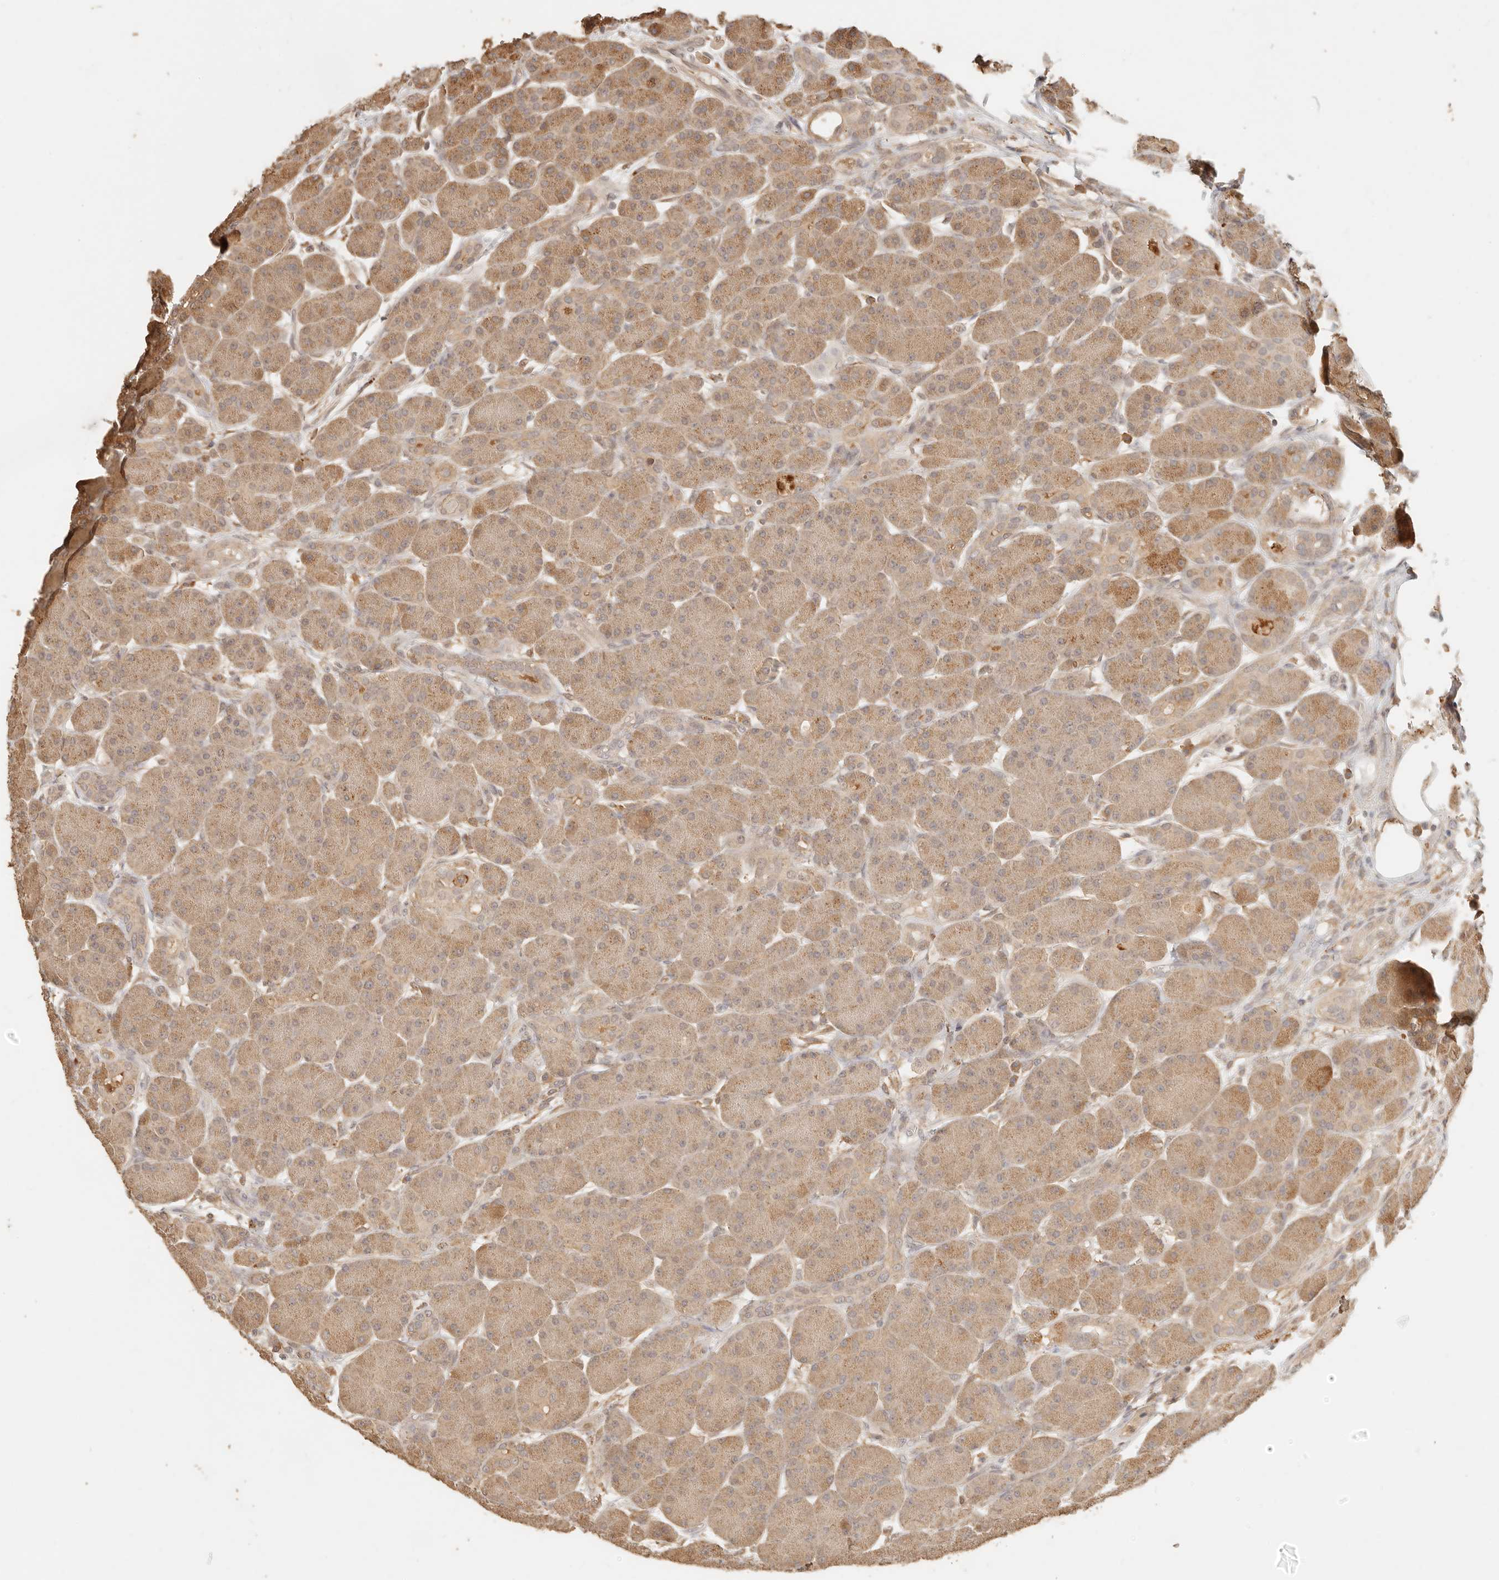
{"staining": {"intensity": "moderate", "quantity": ">75%", "location": "cytoplasmic/membranous"}, "tissue": "pancreas", "cell_type": "Exocrine glandular cells", "image_type": "normal", "snomed": [{"axis": "morphology", "description": "Normal tissue, NOS"}, {"axis": "topography", "description": "Pancreas"}], "caption": "This is a photomicrograph of immunohistochemistry staining of normal pancreas, which shows moderate positivity in the cytoplasmic/membranous of exocrine glandular cells.", "gene": "INTS11", "patient": {"sex": "male", "age": 63}}